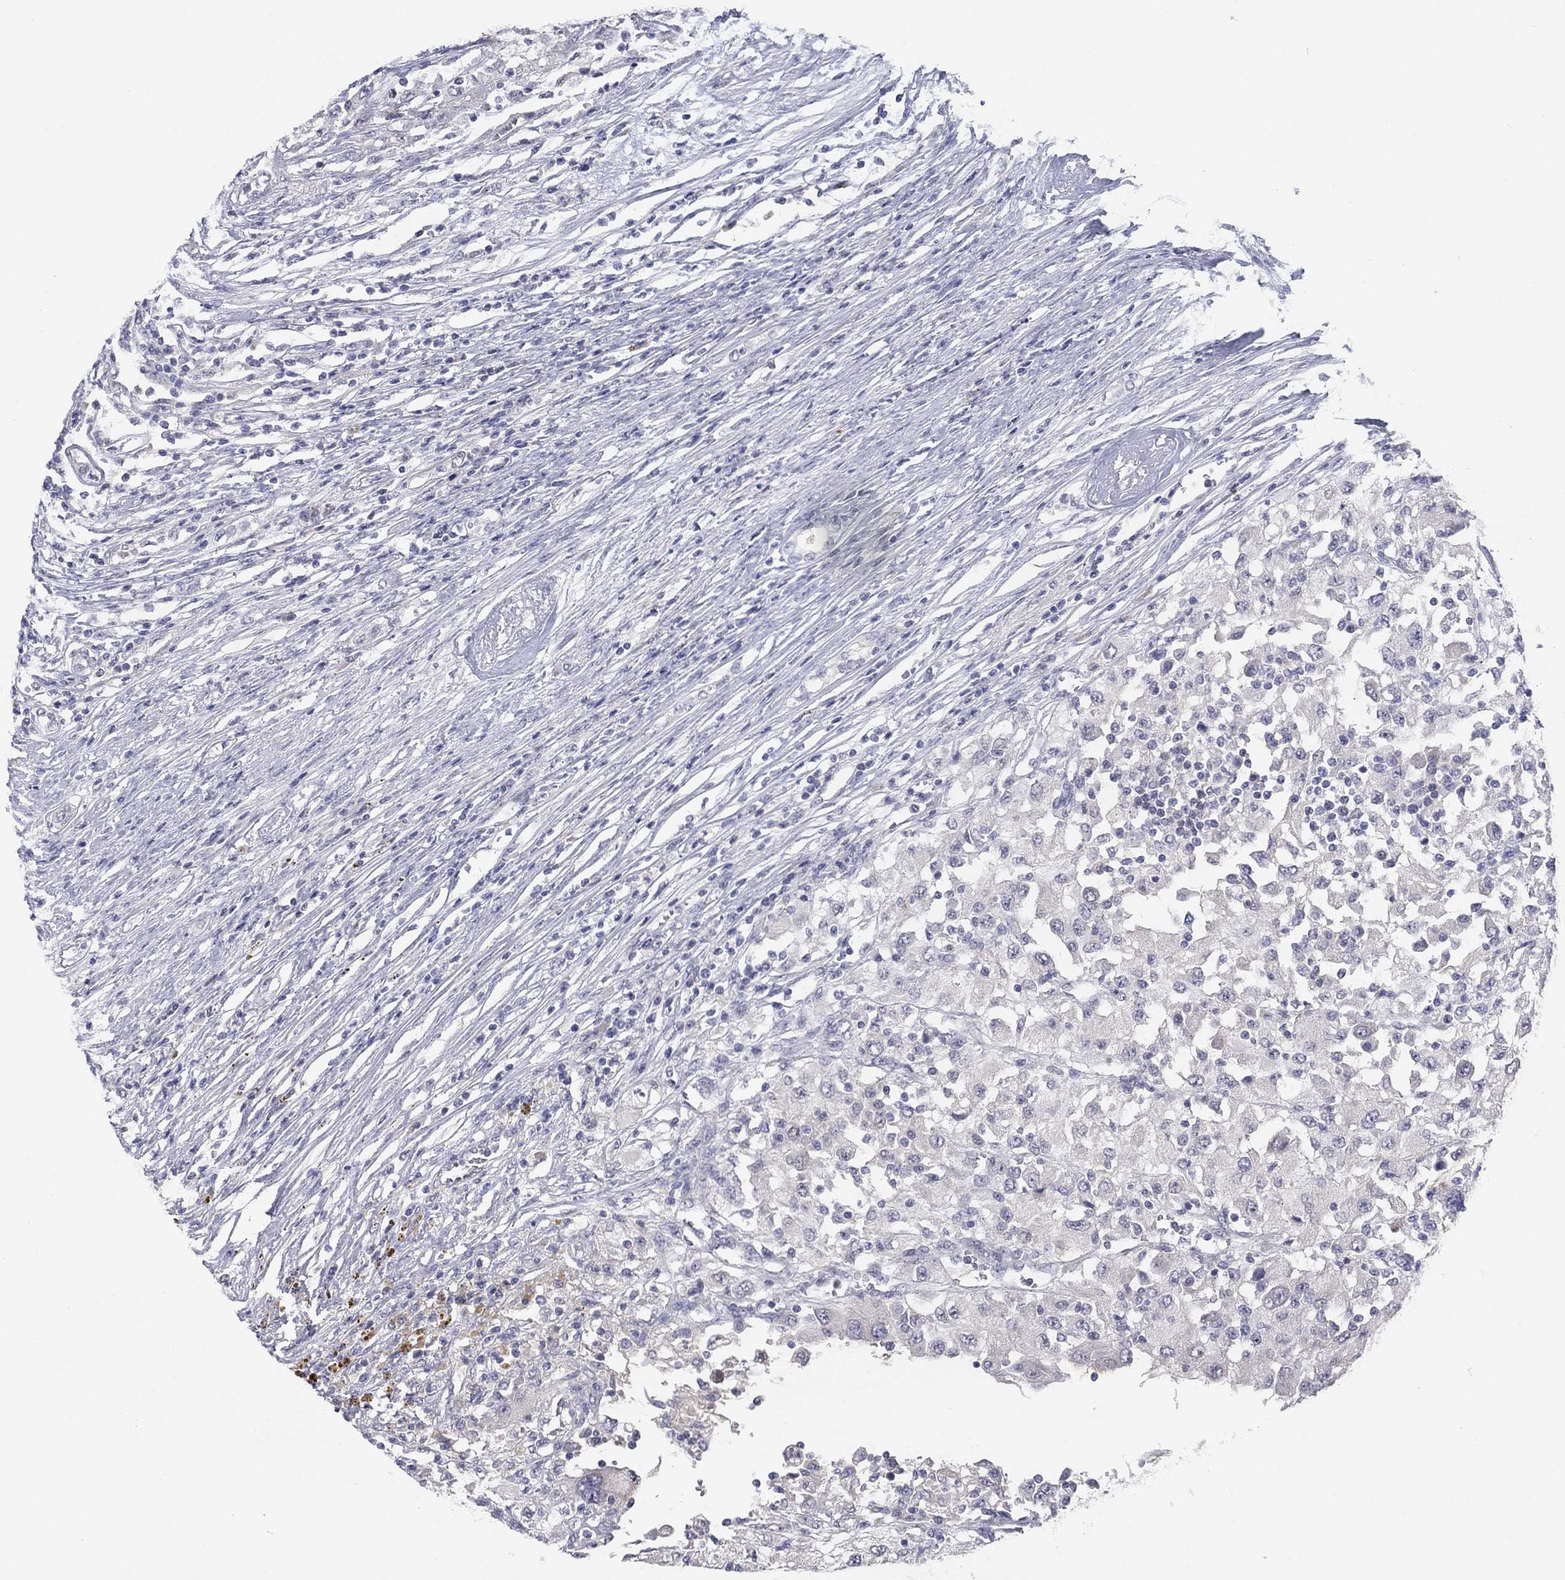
{"staining": {"intensity": "negative", "quantity": "none", "location": "none"}, "tissue": "renal cancer", "cell_type": "Tumor cells", "image_type": "cancer", "snomed": [{"axis": "morphology", "description": "Adenocarcinoma, NOS"}, {"axis": "topography", "description": "Kidney"}], "caption": "Renal cancer was stained to show a protein in brown. There is no significant expression in tumor cells.", "gene": "AMN1", "patient": {"sex": "female", "age": 67}}